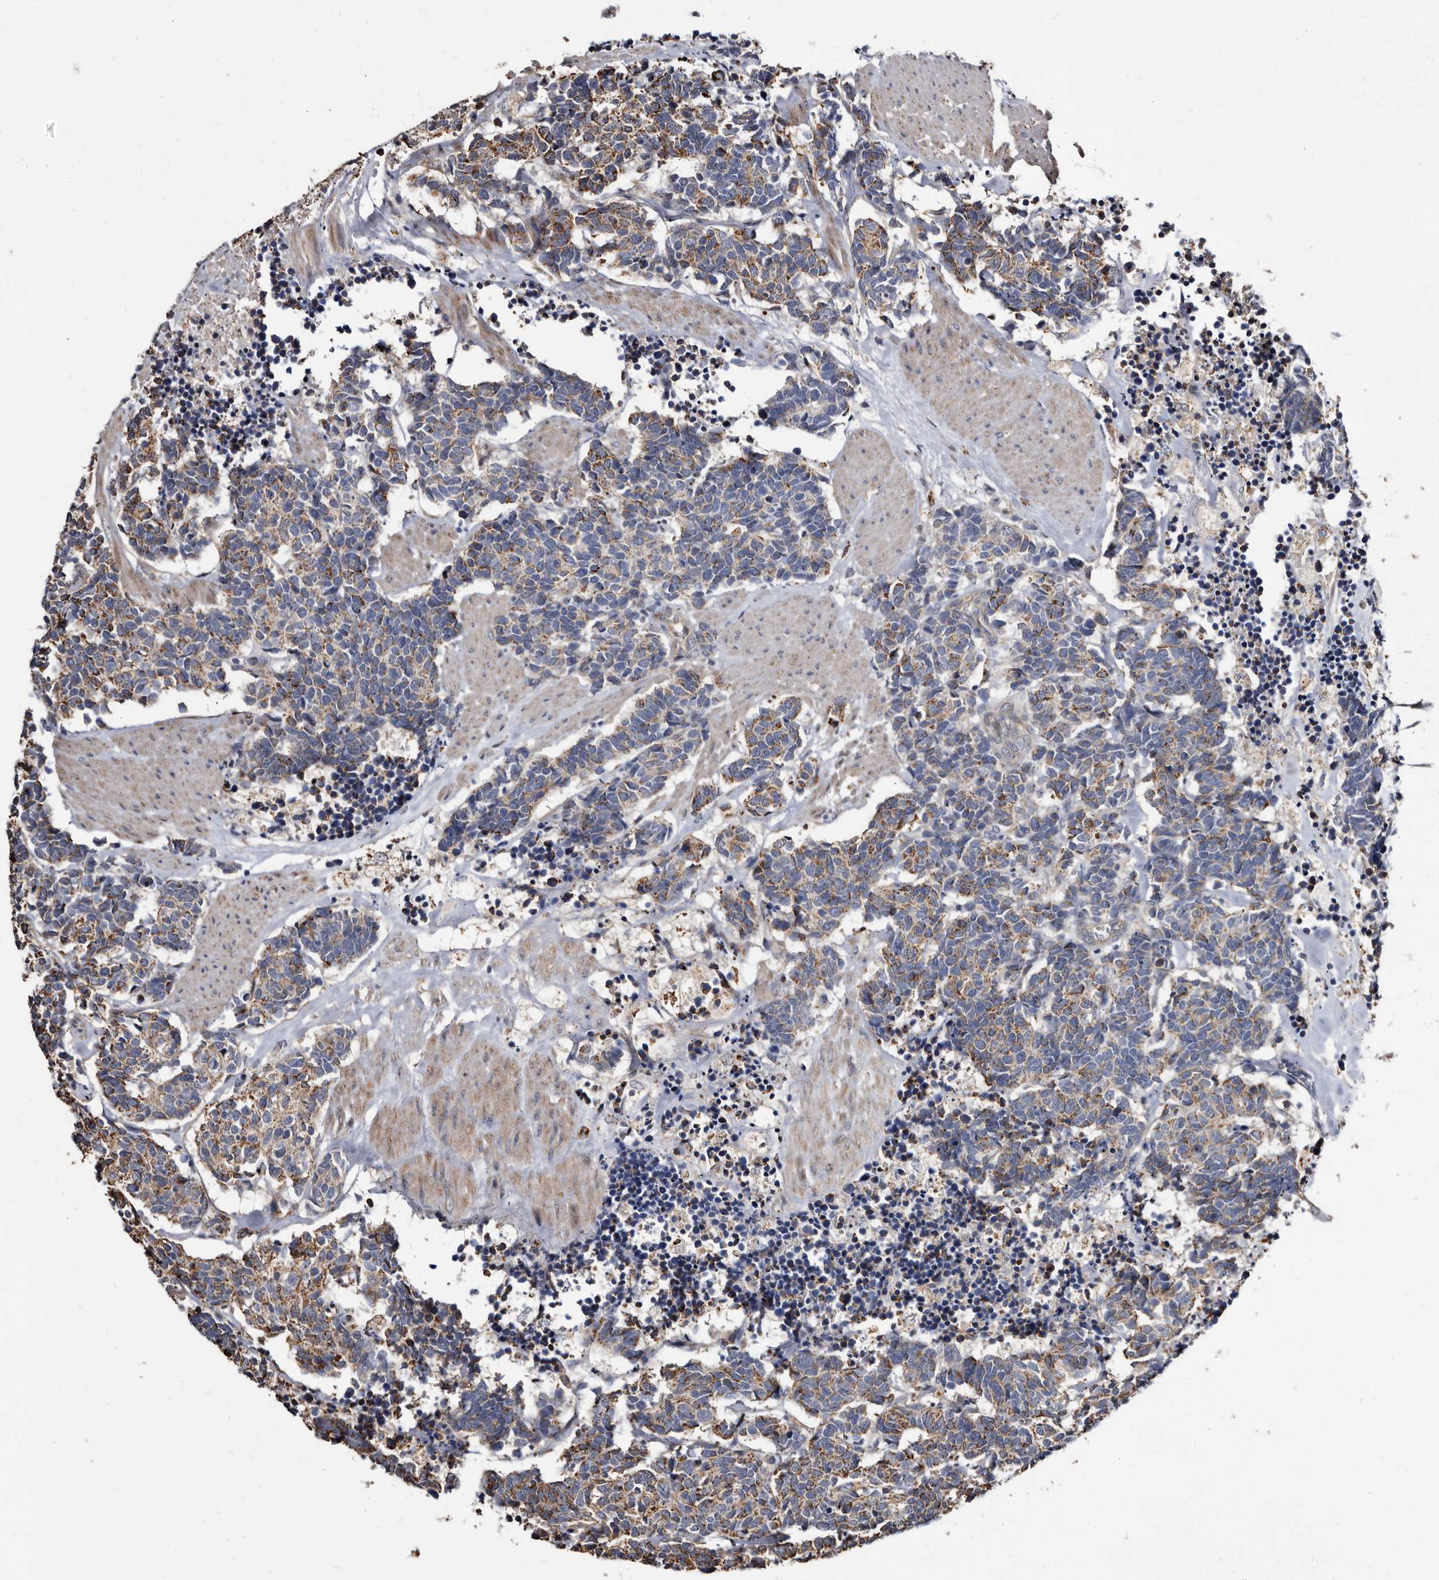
{"staining": {"intensity": "moderate", "quantity": ">75%", "location": "cytoplasmic/membranous"}, "tissue": "carcinoid", "cell_type": "Tumor cells", "image_type": "cancer", "snomed": [{"axis": "morphology", "description": "Carcinoma, NOS"}, {"axis": "morphology", "description": "Carcinoid, malignant, NOS"}, {"axis": "topography", "description": "Urinary bladder"}], "caption": "There is medium levels of moderate cytoplasmic/membranous expression in tumor cells of carcinoma, as demonstrated by immunohistochemical staining (brown color).", "gene": "CTSA", "patient": {"sex": "male", "age": 57}}